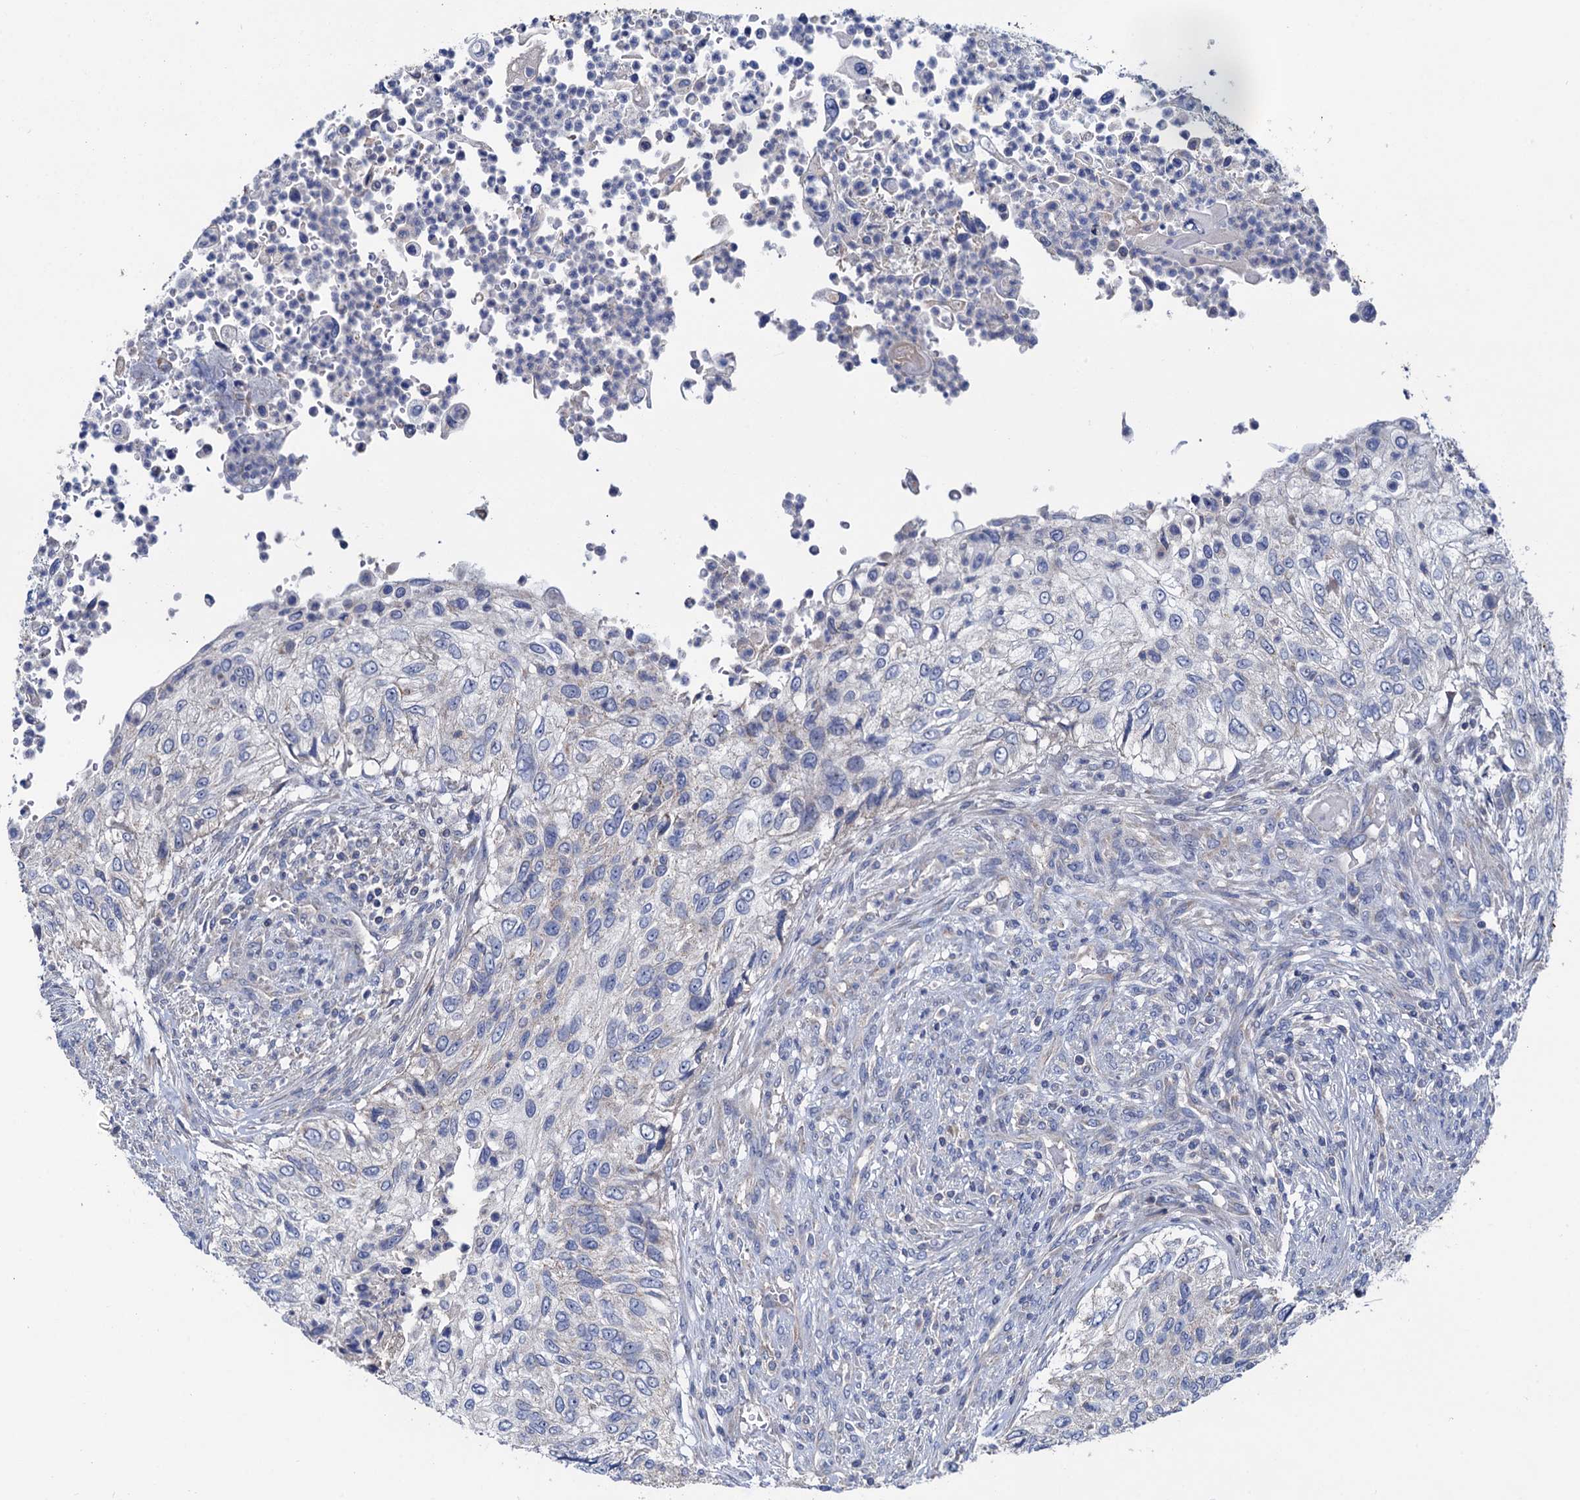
{"staining": {"intensity": "negative", "quantity": "none", "location": "none"}, "tissue": "urothelial cancer", "cell_type": "Tumor cells", "image_type": "cancer", "snomed": [{"axis": "morphology", "description": "Urothelial carcinoma, High grade"}, {"axis": "topography", "description": "Urinary bladder"}], "caption": "Immunohistochemical staining of human urothelial cancer reveals no significant expression in tumor cells.", "gene": "MRPL48", "patient": {"sex": "female", "age": 60}}